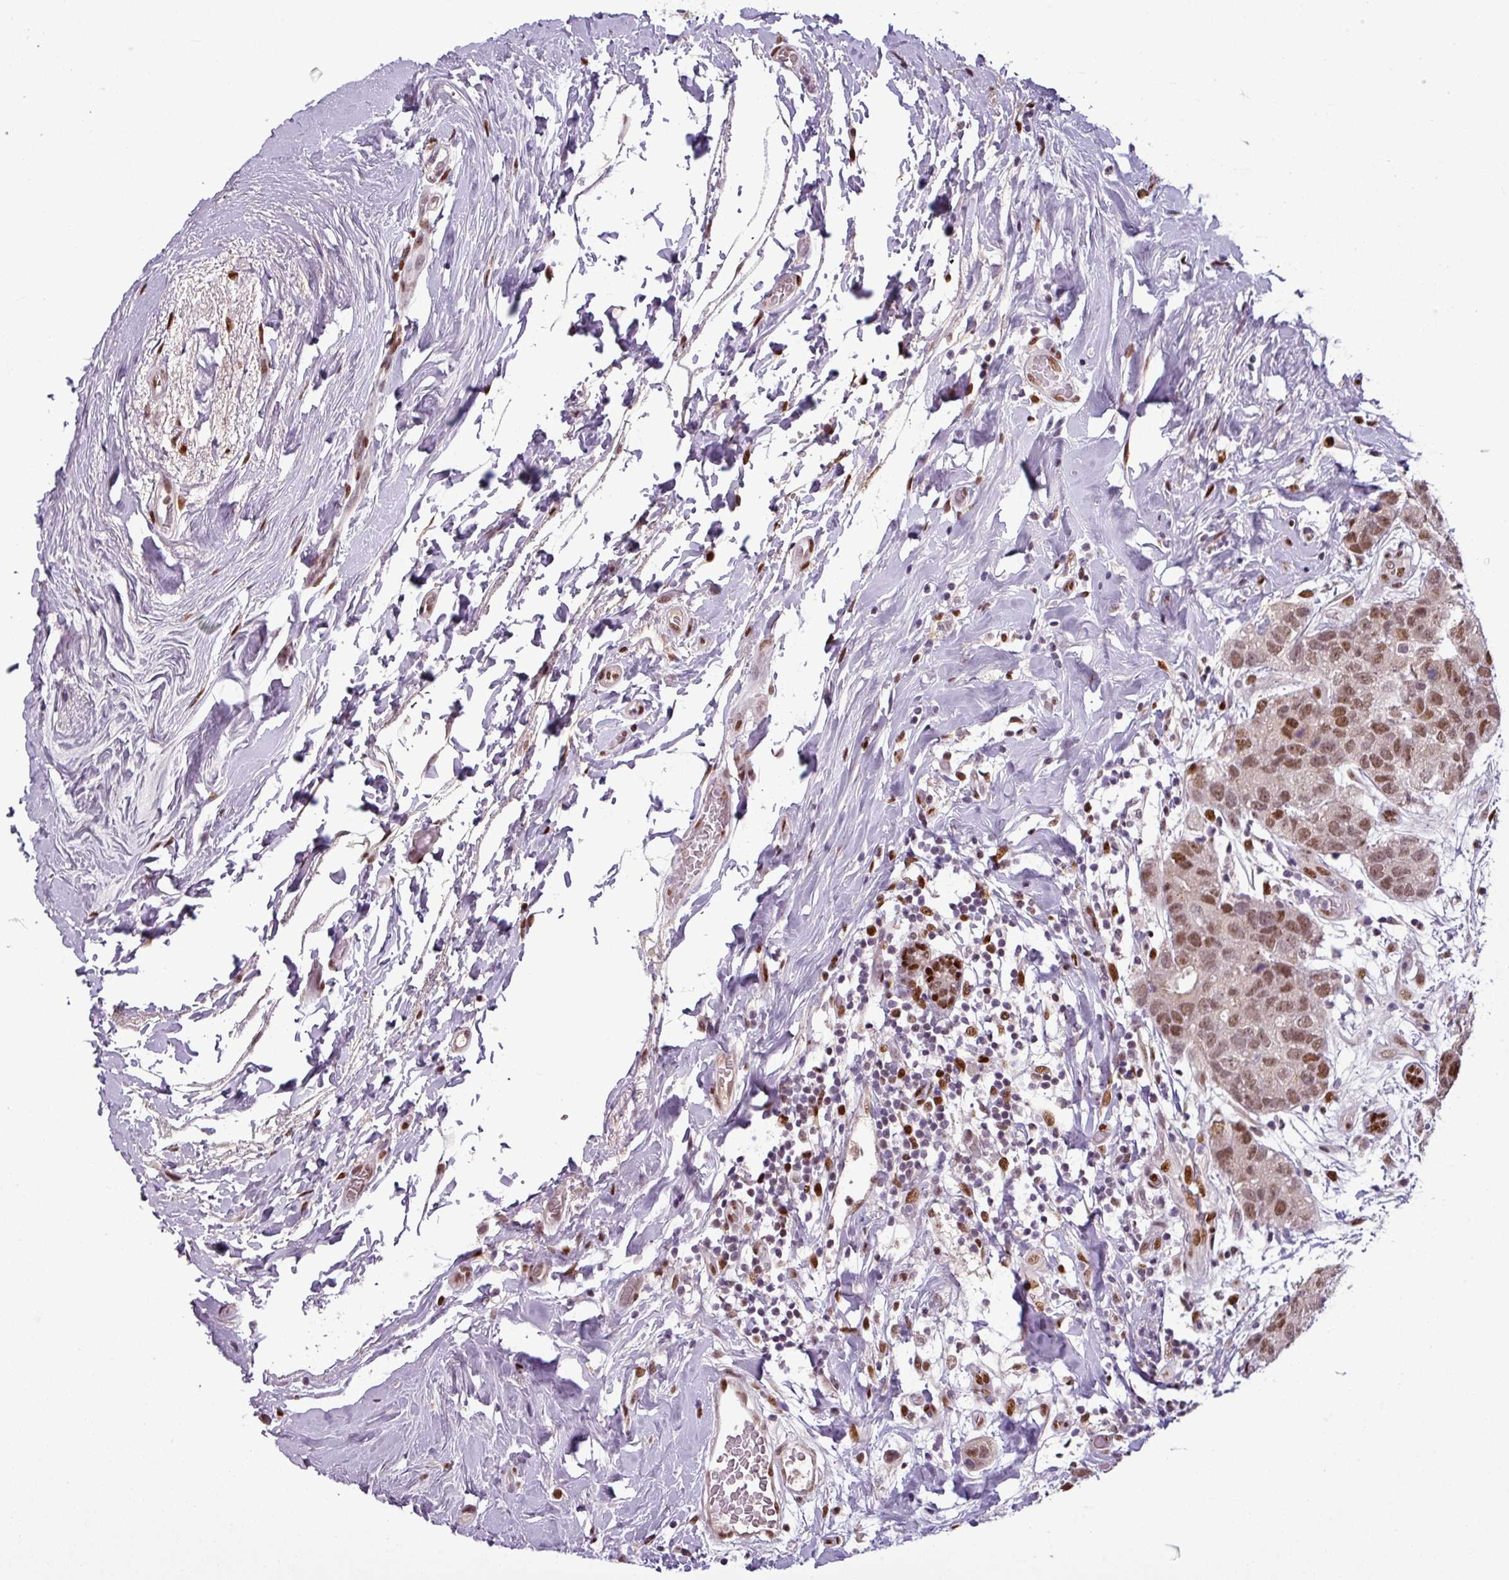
{"staining": {"intensity": "moderate", "quantity": ">75%", "location": "nuclear"}, "tissue": "breast cancer", "cell_type": "Tumor cells", "image_type": "cancer", "snomed": [{"axis": "morphology", "description": "Duct carcinoma"}, {"axis": "topography", "description": "Breast"}], "caption": "Immunohistochemistry (IHC) micrograph of breast cancer (intraductal carcinoma) stained for a protein (brown), which demonstrates medium levels of moderate nuclear expression in approximately >75% of tumor cells.", "gene": "IRF2BPL", "patient": {"sex": "female", "age": 62}}